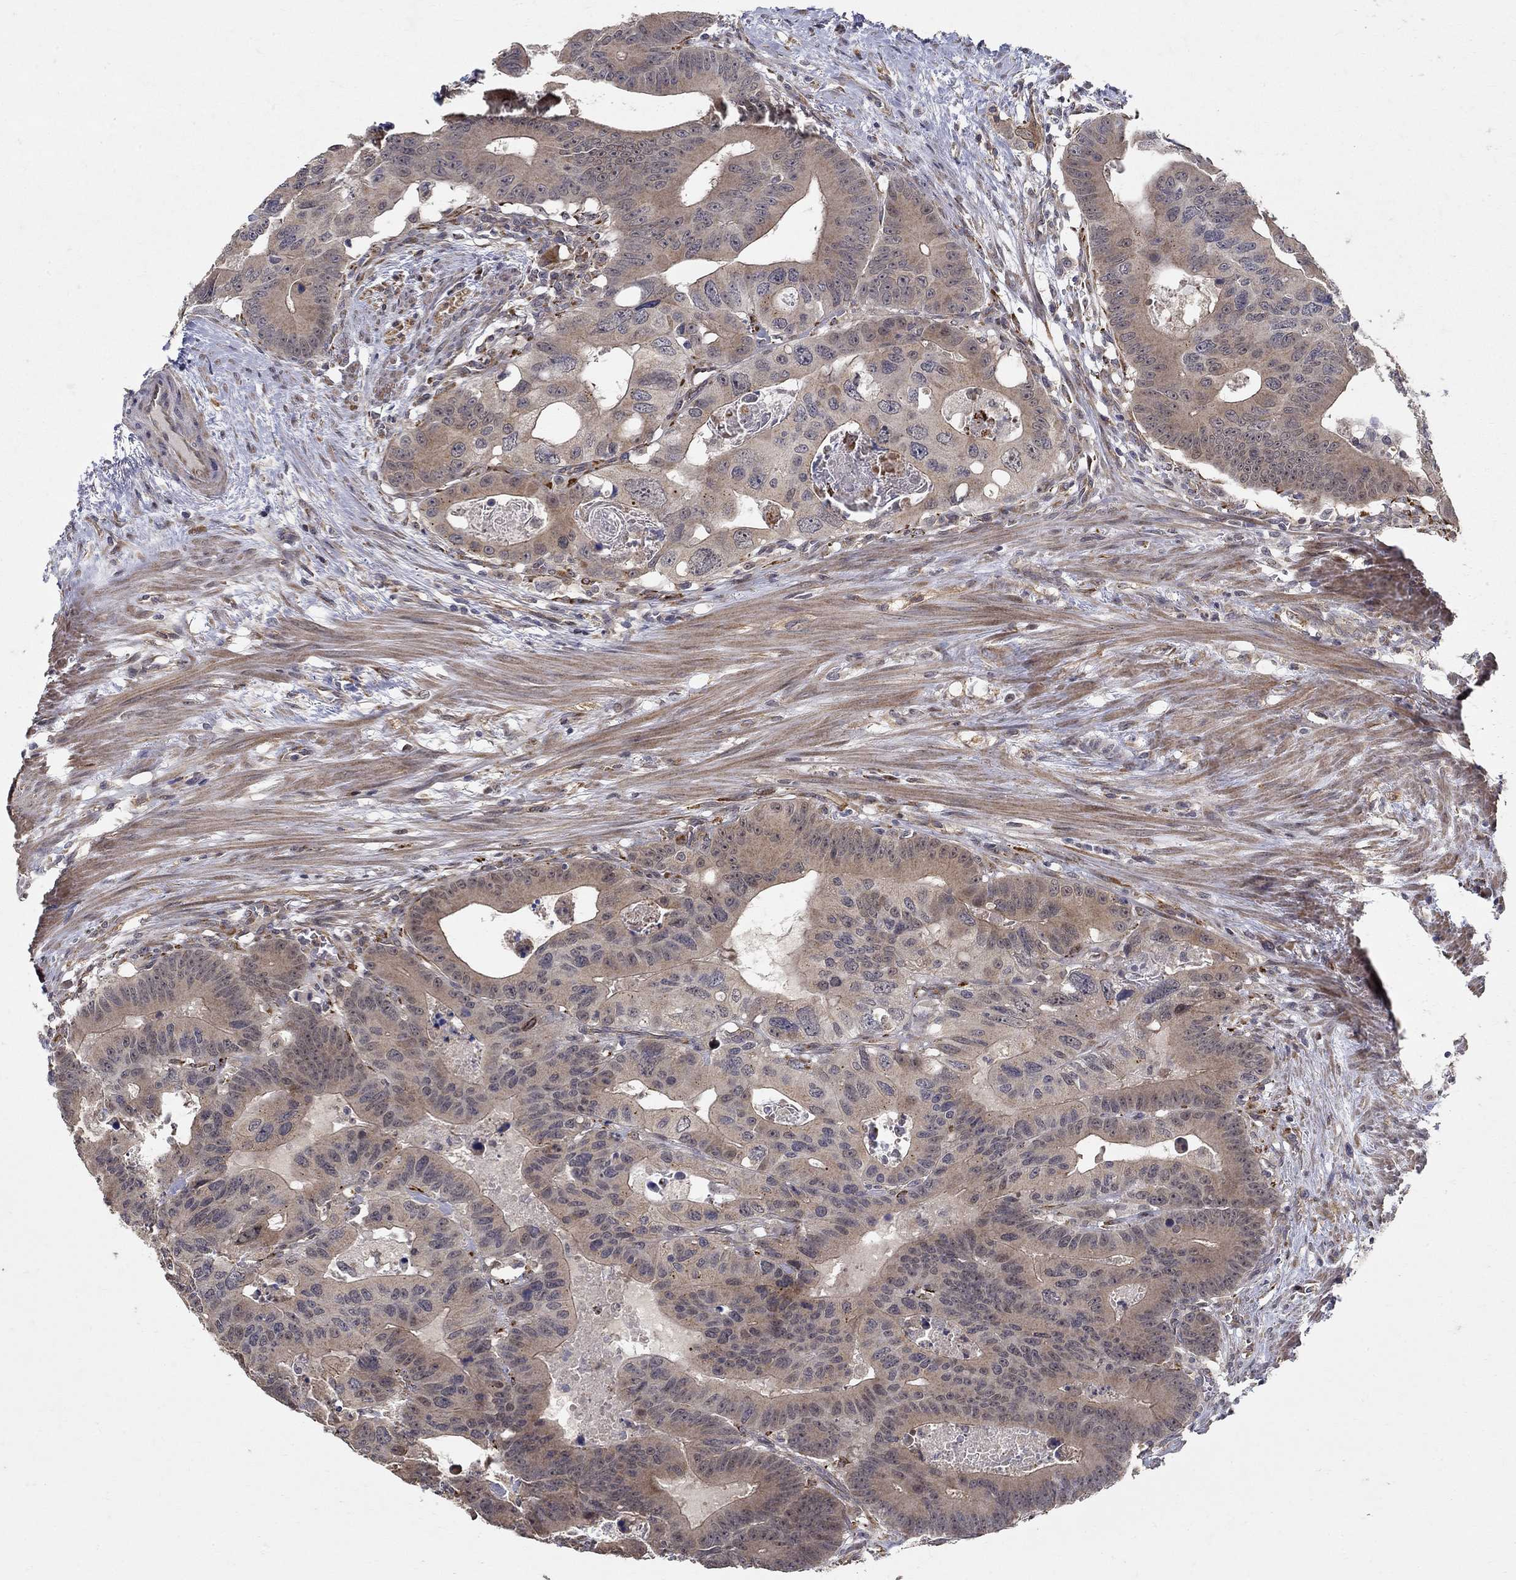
{"staining": {"intensity": "weak", "quantity": ">75%", "location": "cytoplasmic/membranous"}, "tissue": "colorectal cancer", "cell_type": "Tumor cells", "image_type": "cancer", "snomed": [{"axis": "morphology", "description": "Adenocarcinoma, NOS"}, {"axis": "topography", "description": "Rectum"}], "caption": "A brown stain highlights weak cytoplasmic/membranous expression of a protein in human colorectal cancer (adenocarcinoma) tumor cells. The staining is performed using DAB (3,3'-diaminobenzidine) brown chromogen to label protein expression. The nuclei are counter-stained blue using hematoxylin.", "gene": "ZNF594", "patient": {"sex": "male", "age": 64}}